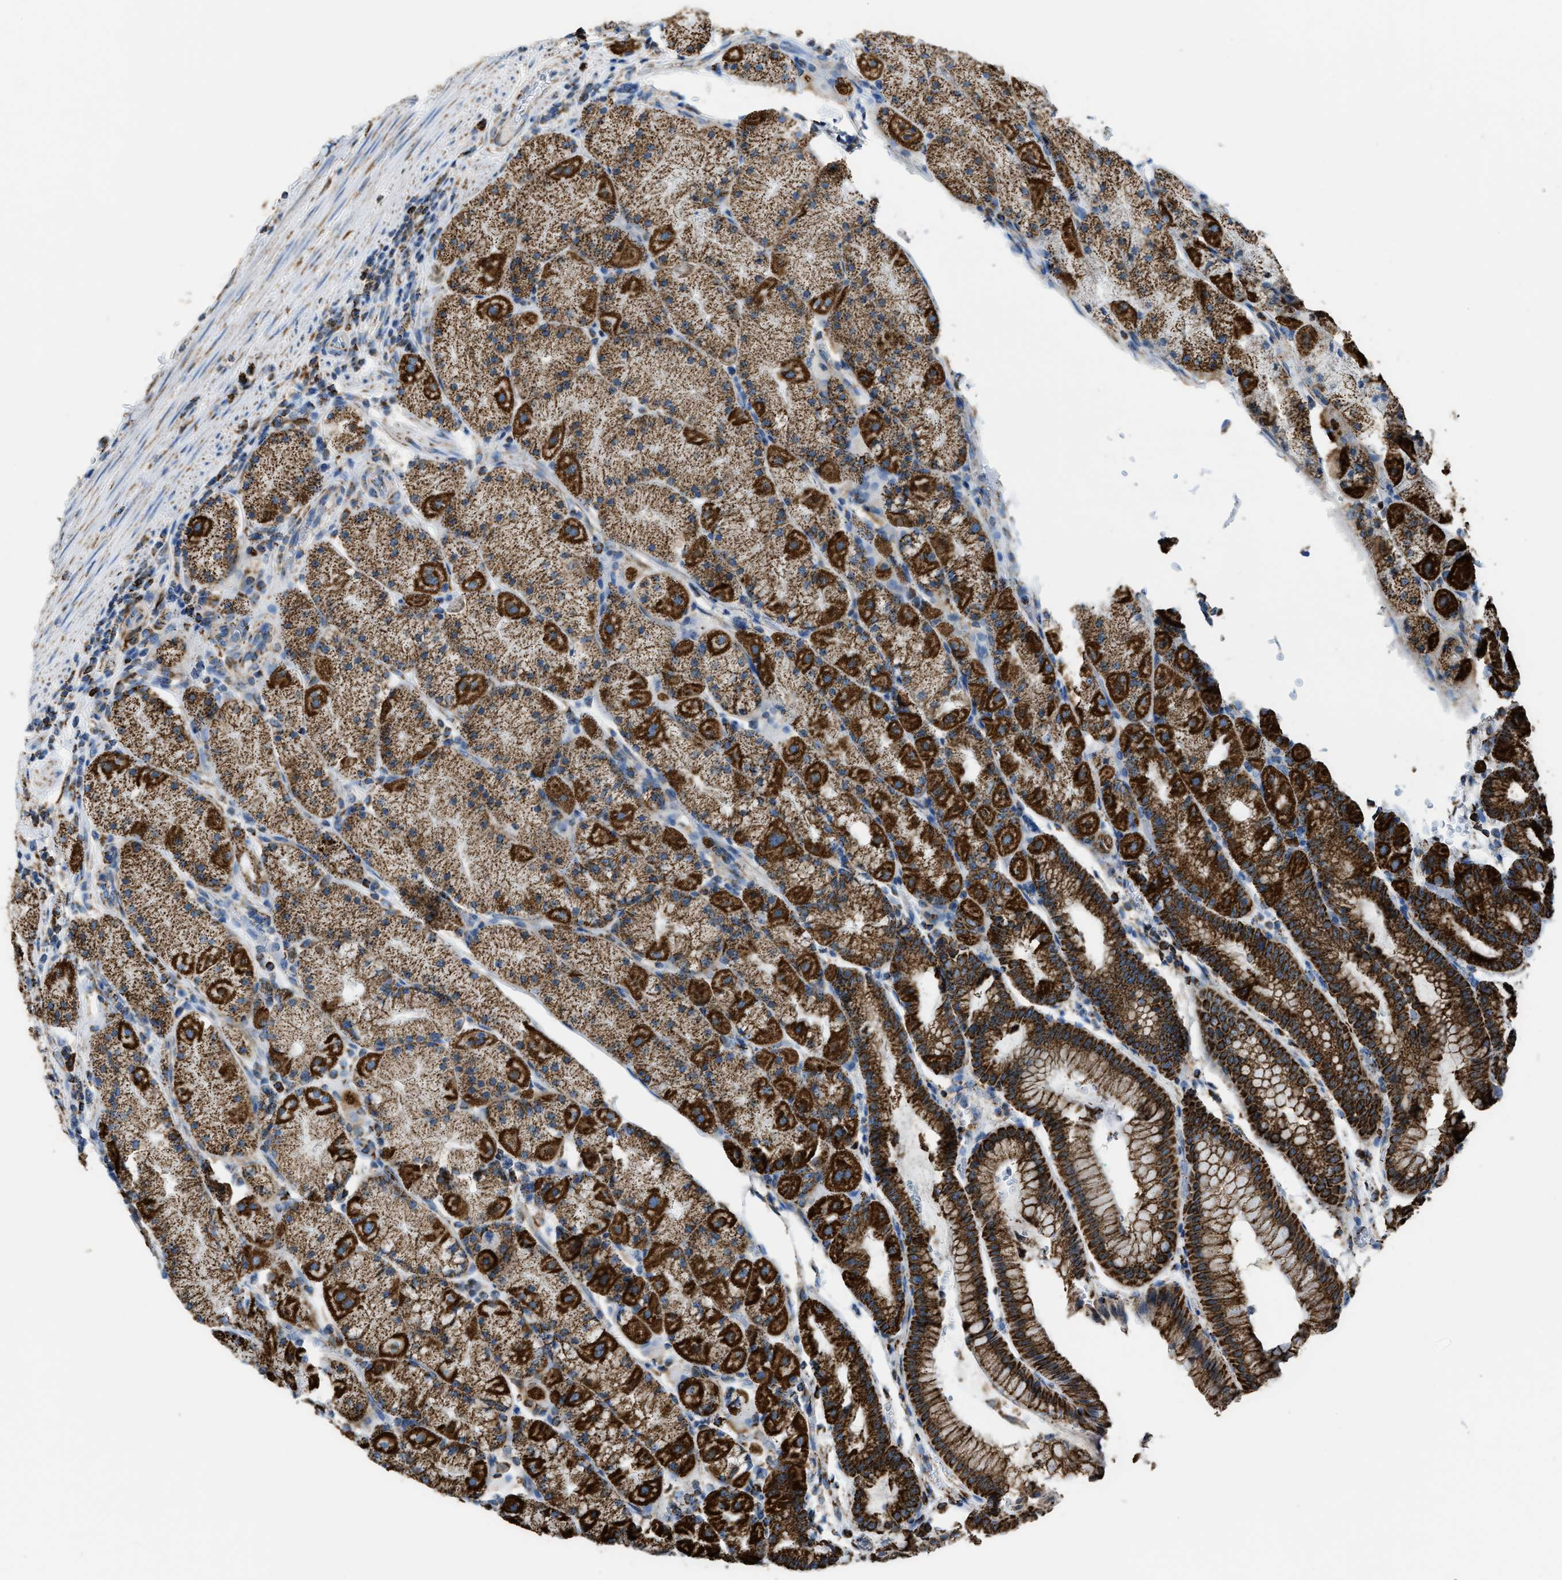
{"staining": {"intensity": "strong", "quantity": ">75%", "location": "cytoplasmic/membranous"}, "tissue": "stomach", "cell_type": "Glandular cells", "image_type": "normal", "snomed": [{"axis": "morphology", "description": "Normal tissue, NOS"}, {"axis": "morphology", "description": "Carcinoid, malignant, NOS"}, {"axis": "topography", "description": "Stomach, upper"}], "caption": "Glandular cells reveal strong cytoplasmic/membranous expression in approximately >75% of cells in benign stomach.", "gene": "ETFB", "patient": {"sex": "male", "age": 39}}